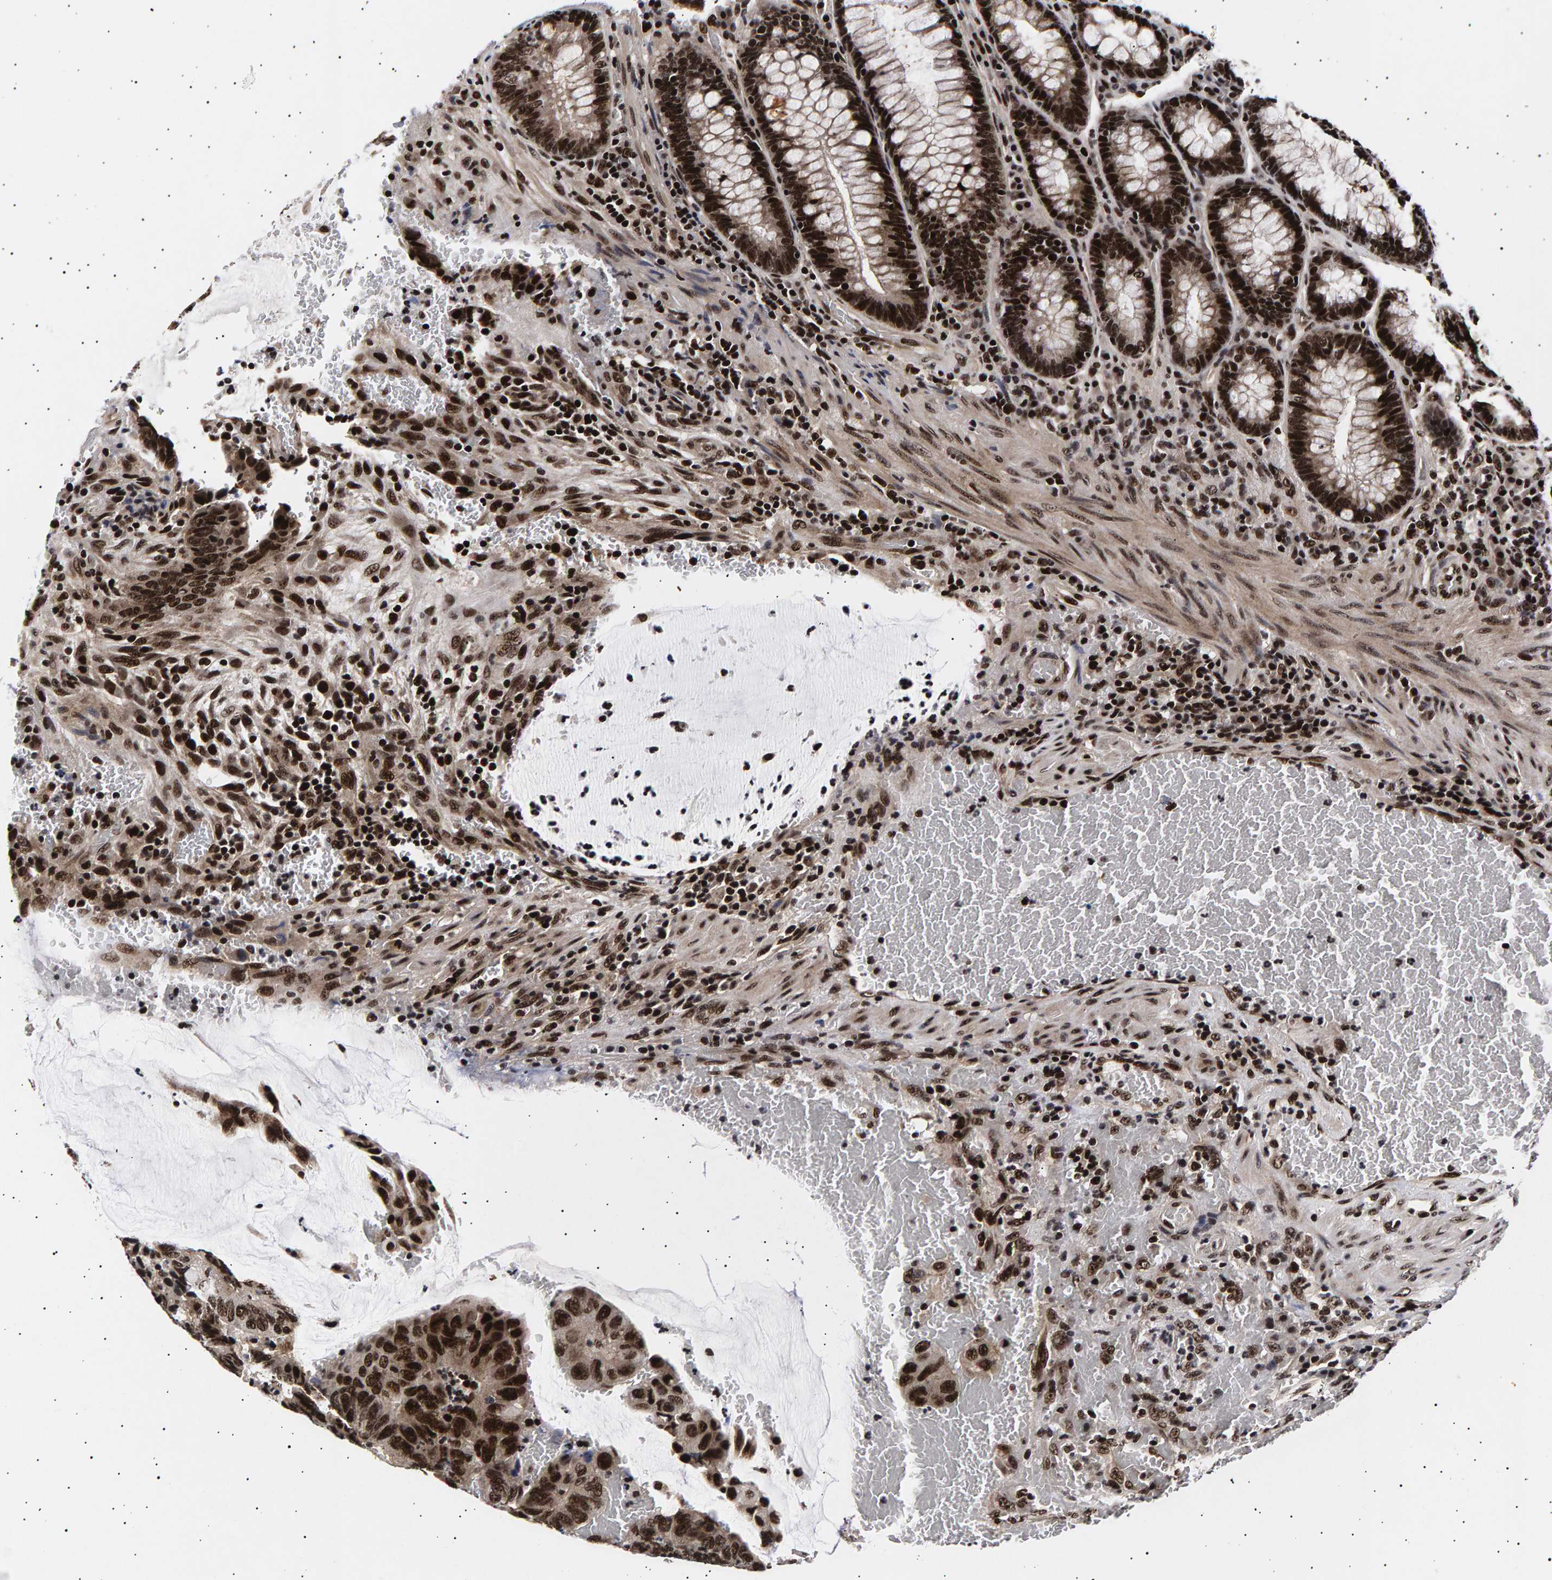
{"staining": {"intensity": "strong", "quantity": ">75%", "location": "nuclear"}, "tissue": "colorectal cancer", "cell_type": "Tumor cells", "image_type": "cancer", "snomed": [{"axis": "morphology", "description": "Normal tissue, NOS"}, {"axis": "morphology", "description": "Adenocarcinoma, NOS"}, {"axis": "topography", "description": "Rectum"}, {"axis": "topography", "description": "Peripheral nerve tissue"}], "caption": "Protein expression analysis of human colorectal cancer (adenocarcinoma) reveals strong nuclear staining in approximately >75% of tumor cells.", "gene": "ANKRD40", "patient": {"sex": "male", "age": 92}}